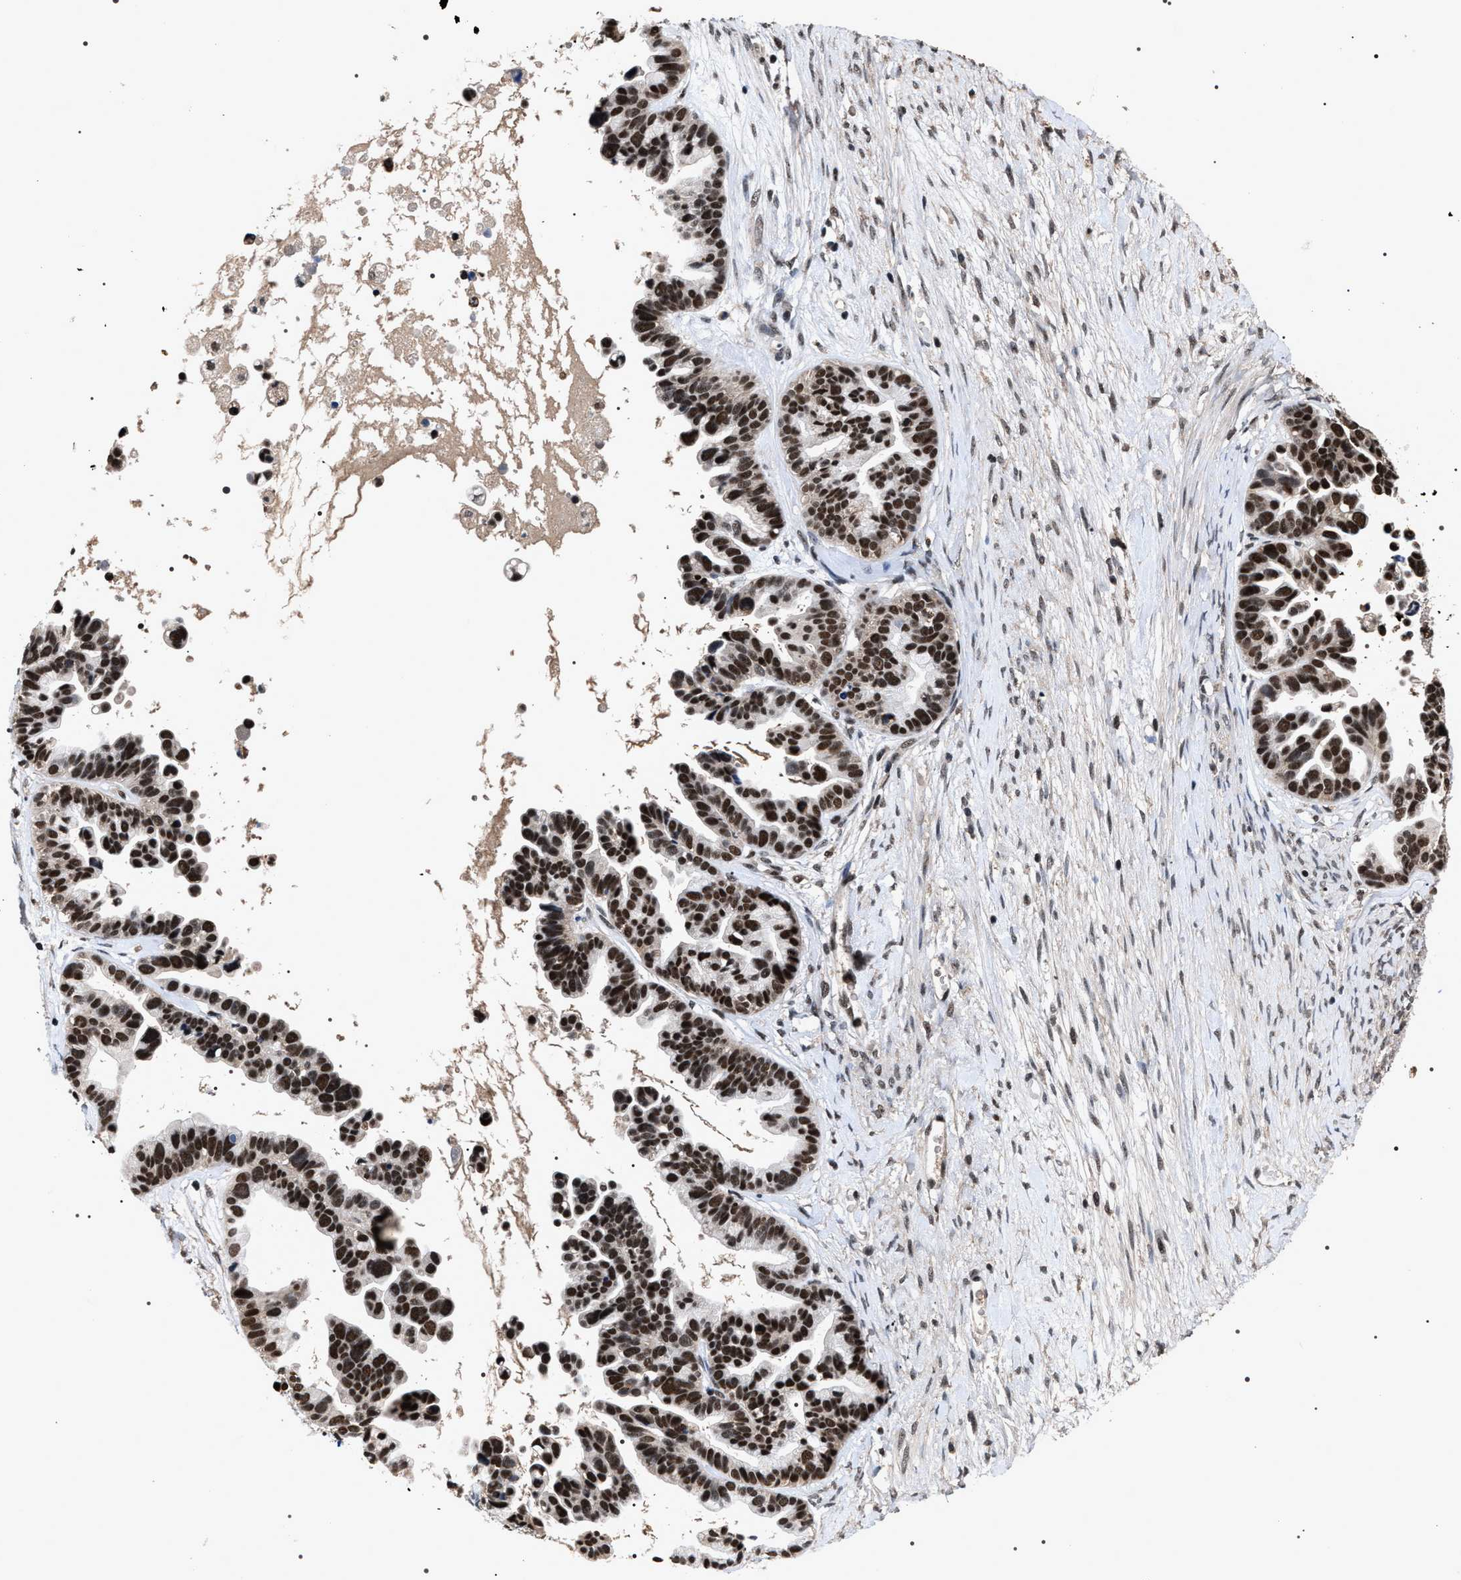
{"staining": {"intensity": "strong", "quantity": ">75%", "location": "nuclear"}, "tissue": "ovarian cancer", "cell_type": "Tumor cells", "image_type": "cancer", "snomed": [{"axis": "morphology", "description": "Cystadenocarcinoma, serous, NOS"}, {"axis": "topography", "description": "Ovary"}], "caption": "Protein staining reveals strong nuclear expression in about >75% of tumor cells in serous cystadenocarcinoma (ovarian).", "gene": "RRP1B", "patient": {"sex": "female", "age": 56}}